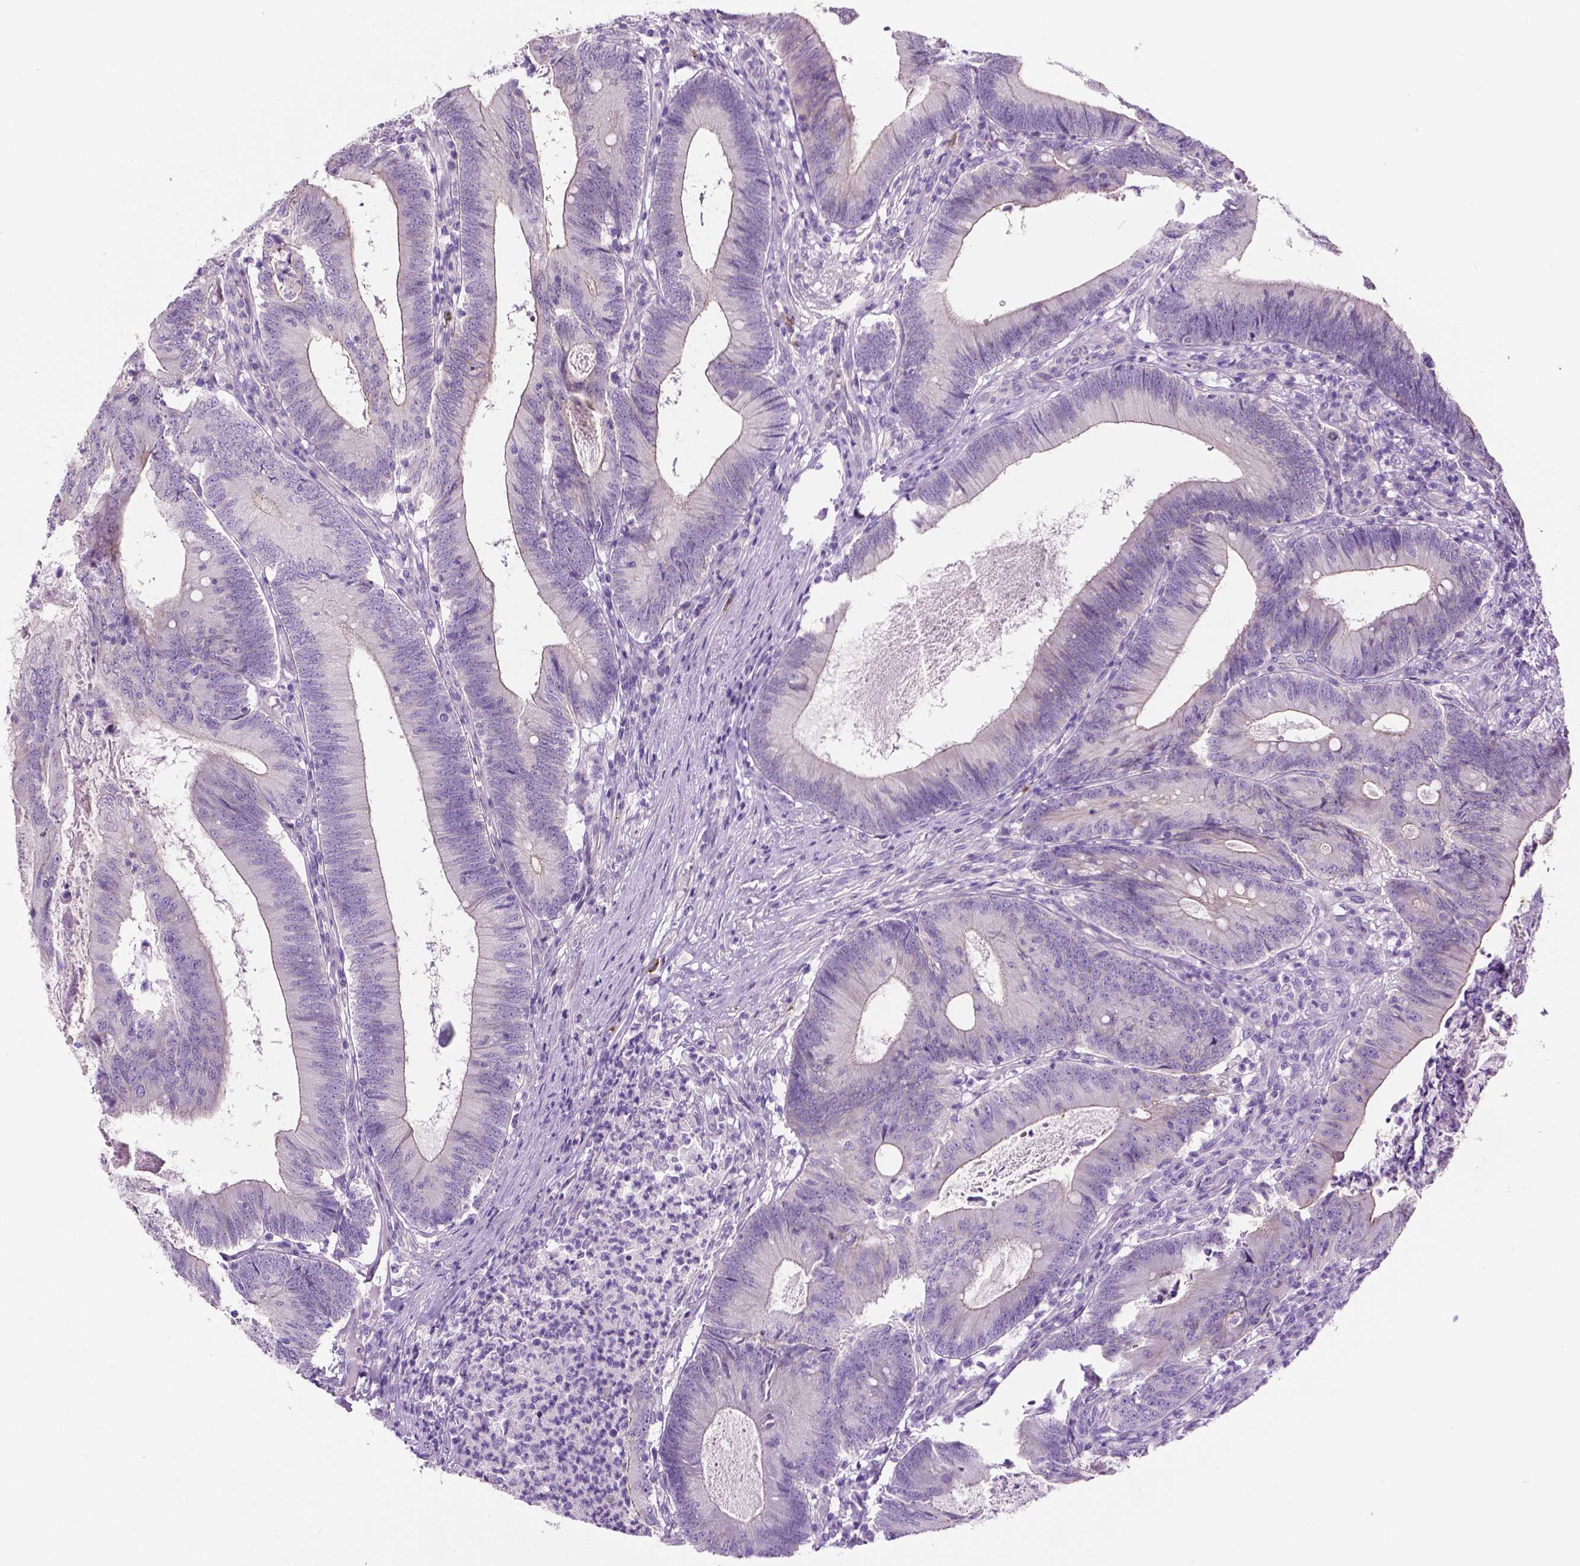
{"staining": {"intensity": "negative", "quantity": "none", "location": "none"}, "tissue": "colorectal cancer", "cell_type": "Tumor cells", "image_type": "cancer", "snomed": [{"axis": "morphology", "description": "Adenocarcinoma, NOS"}, {"axis": "topography", "description": "Colon"}], "caption": "High magnification brightfield microscopy of colorectal cancer stained with DAB (brown) and counterstained with hematoxylin (blue): tumor cells show no significant expression. (Brightfield microscopy of DAB immunohistochemistry at high magnification).", "gene": "SPECC1L", "patient": {"sex": "female", "age": 70}}